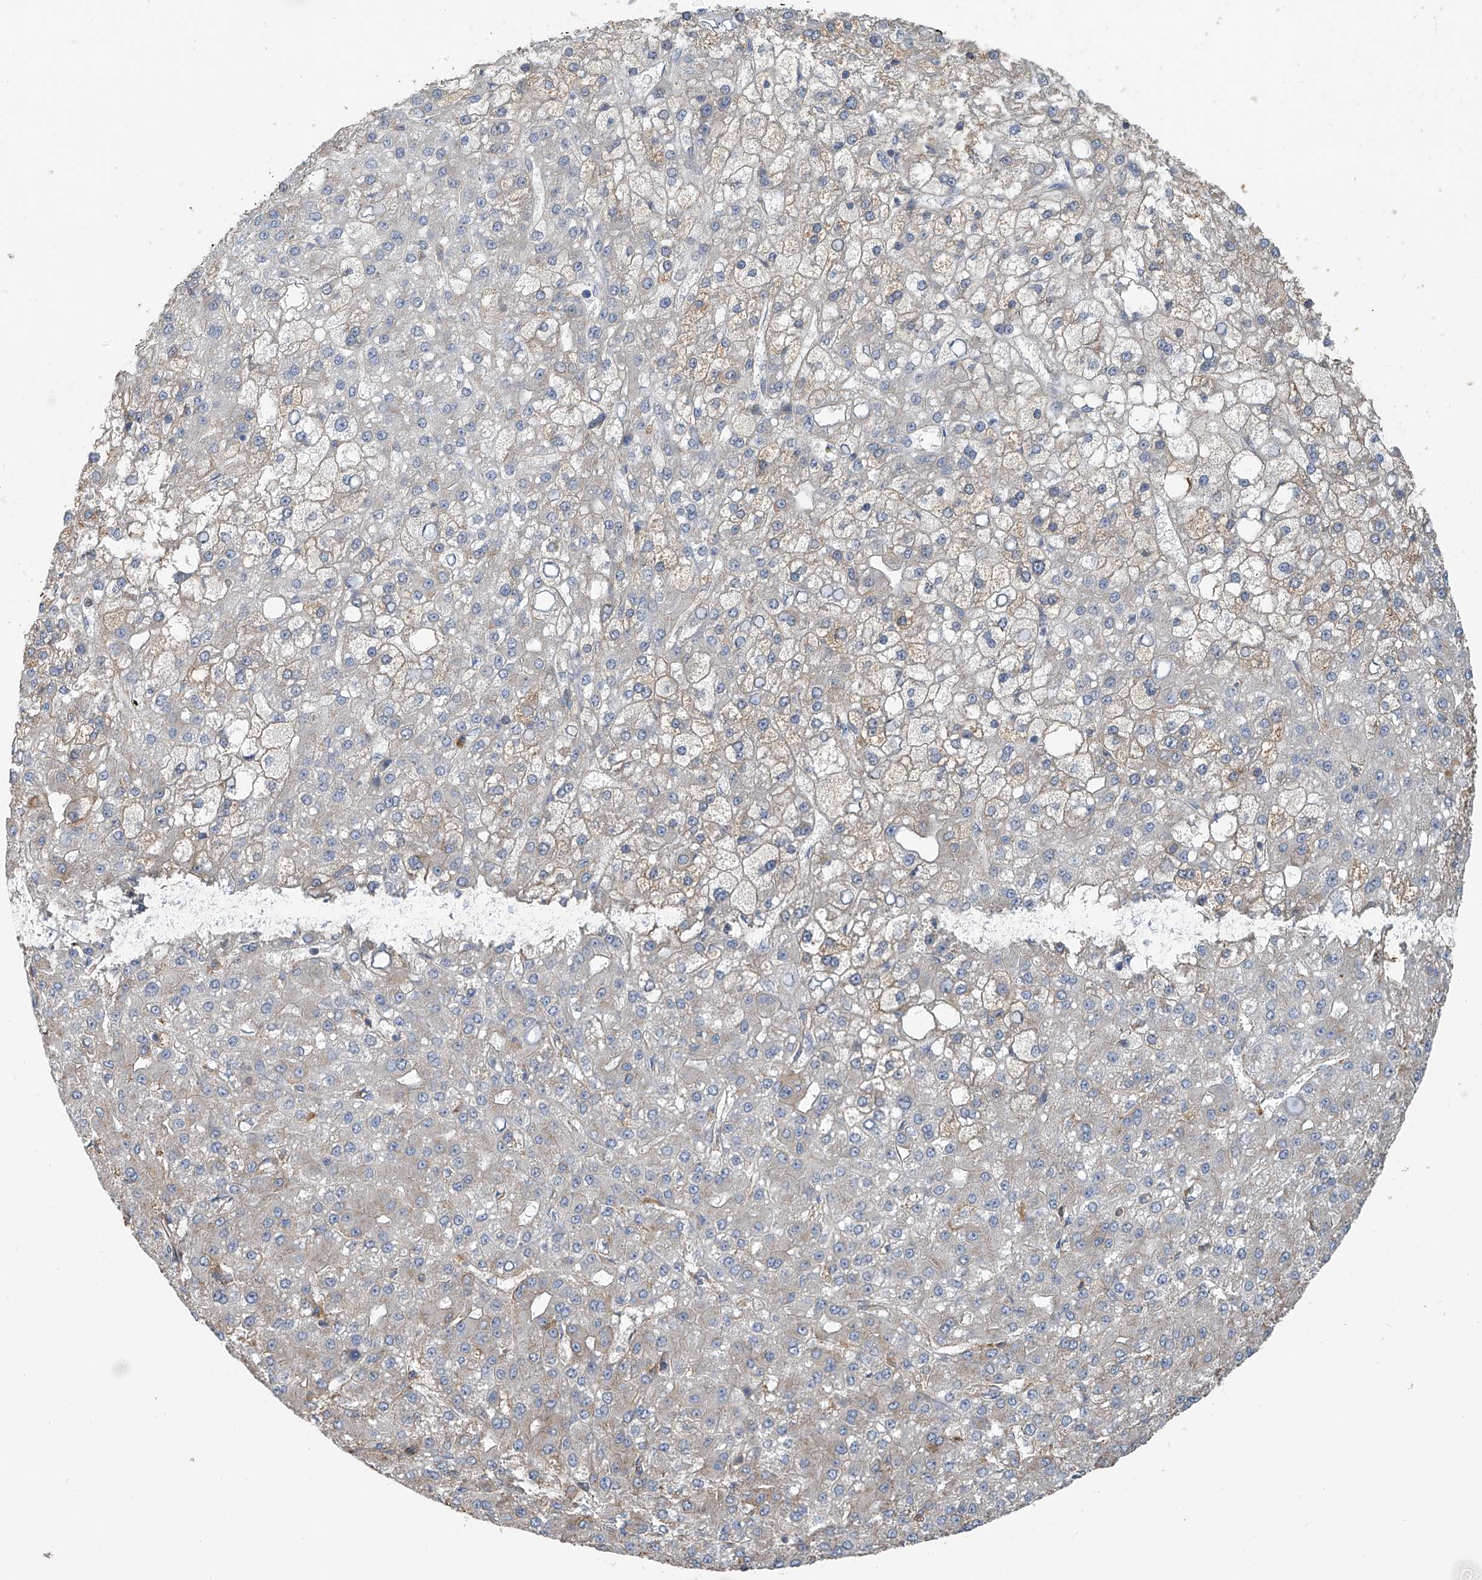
{"staining": {"intensity": "negative", "quantity": "none", "location": "none"}, "tissue": "liver cancer", "cell_type": "Tumor cells", "image_type": "cancer", "snomed": [{"axis": "morphology", "description": "Carcinoma, Hepatocellular, NOS"}, {"axis": "topography", "description": "Liver"}], "caption": "Tumor cells show no significant staining in hepatocellular carcinoma (liver). The staining is performed using DAB brown chromogen with nuclei counter-stained in using hematoxylin.", "gene": "ZNF189", "patient": {"sex": "male", "age": 67}}